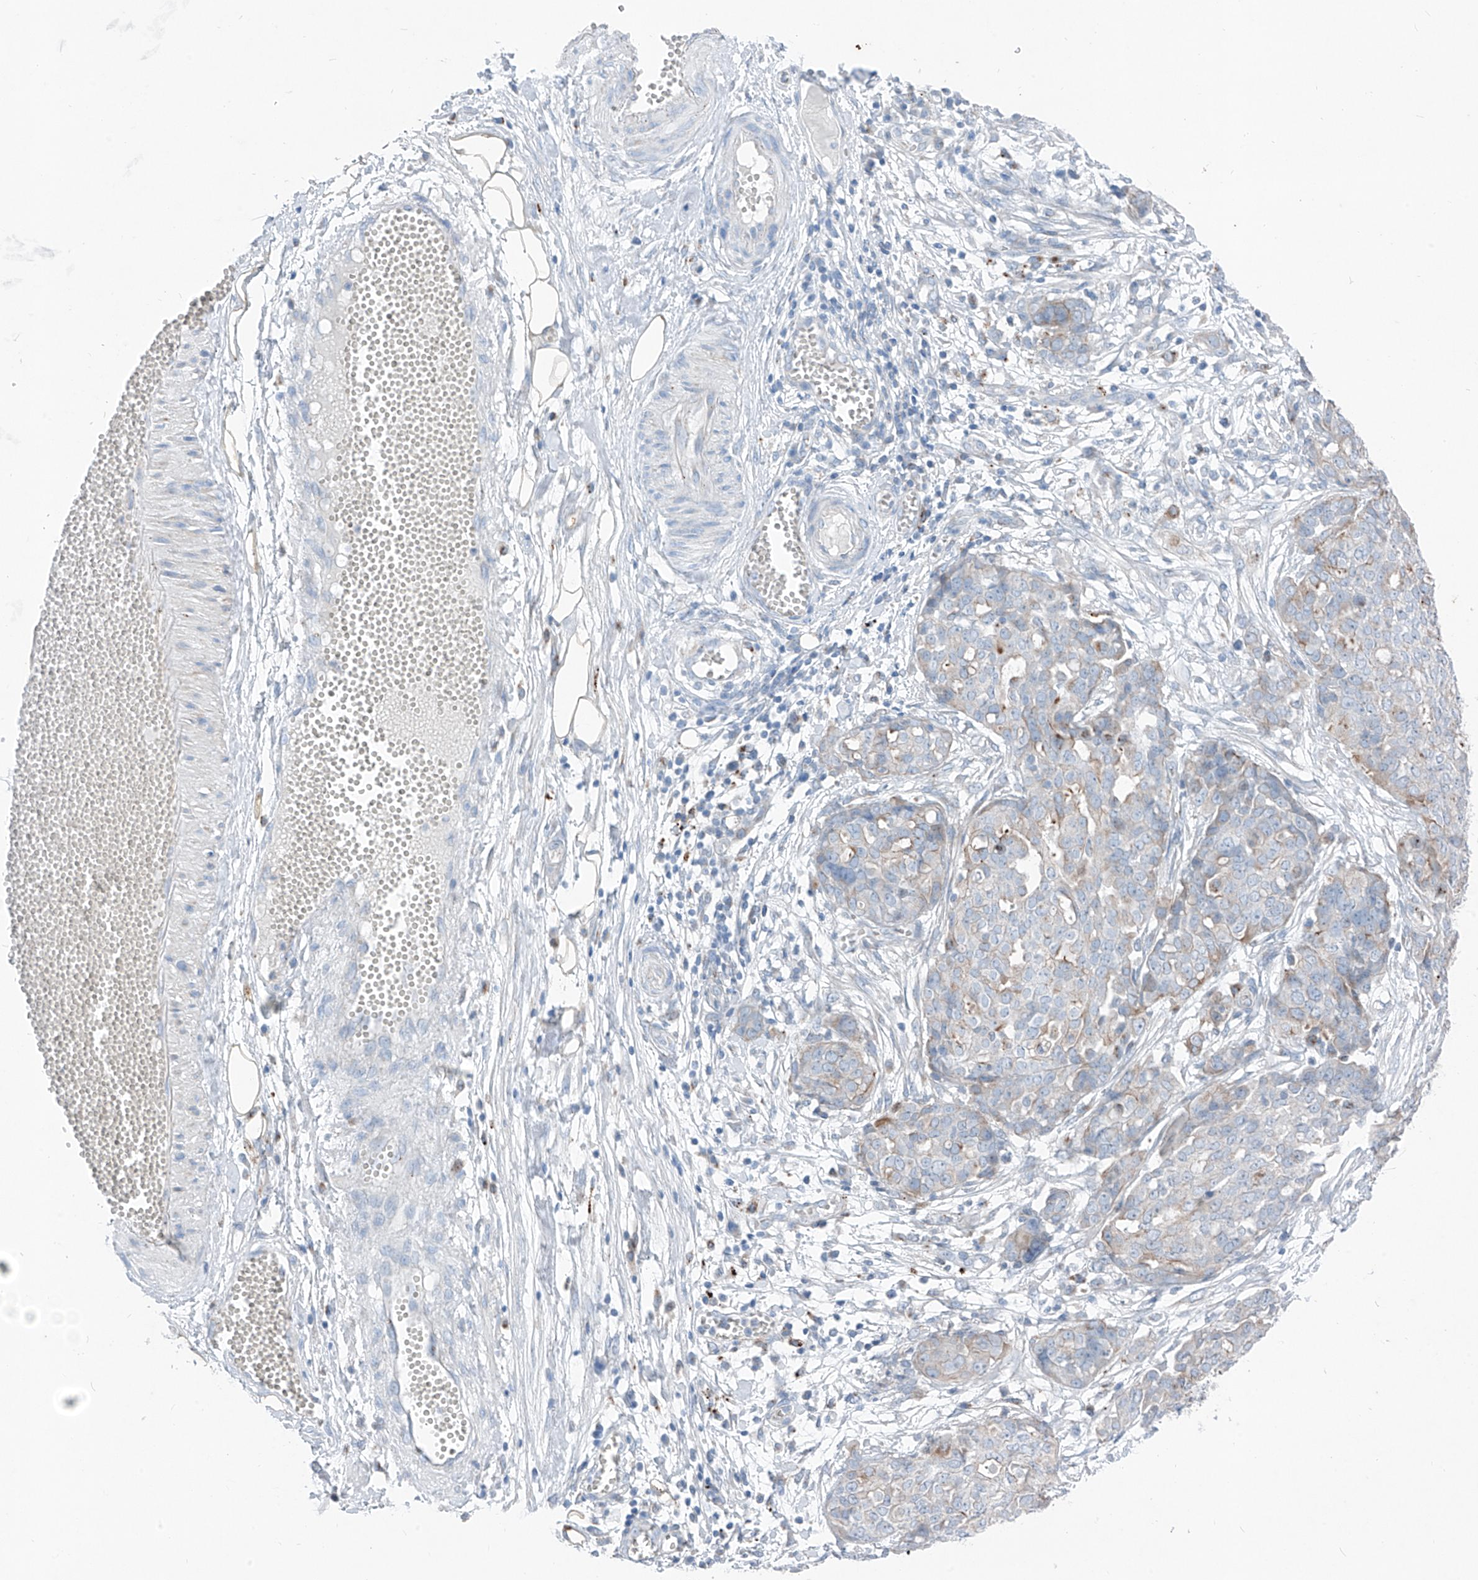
{"staining": {"intensity": "negative", "quantity": "none", "location": "none"}, "tissue": "ovarian cancer", "cell_type": "Tumor cells", "image_type": "cancer", "snomed": [{"axis": "morphology", "description": "Cystadenocarcinoma, serous, NOS"}, {"axis": "topography", "description": "Soft tissue"}, {"axis": "topography", "description": "Ovary"}], "caption": "The micrograph reveals no staining of tumor cells in ovarian cancer (serous cystadenocarcinoma).", "gene": "GPR137C", "patient": {"sex": "female", "age": 57}}